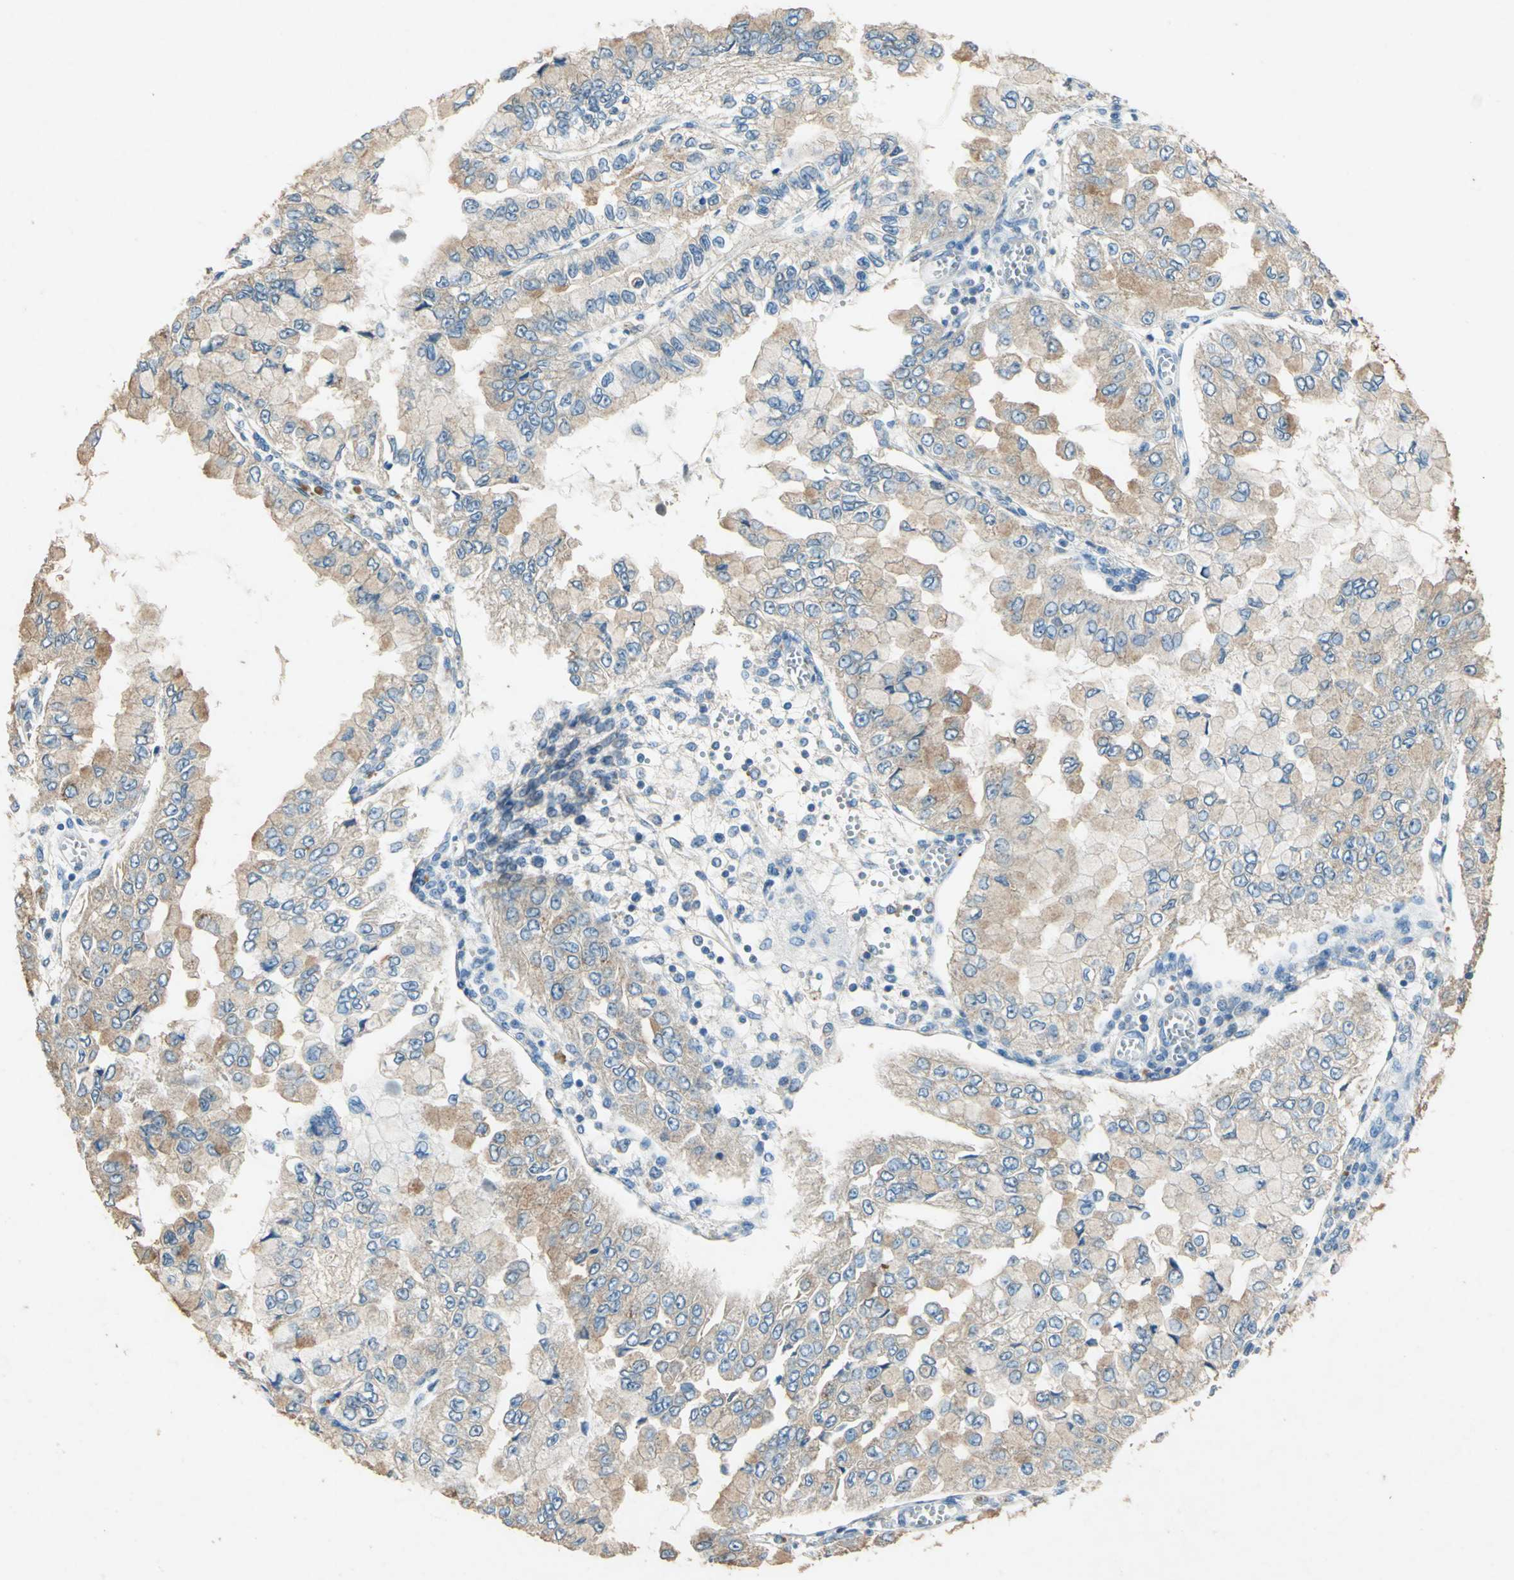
{"staining": {"intensity": "weak", "quantity": ">75%", "location": "cytoplasmic/membranous"}, "tissue": "liver cancer", "cell_type": "Tumor cells", "image_type": "cancer", "snomed": [{"axis": "morphology", "description": "Cholangiocarcinoma"}, {"axis": "topography", "description": "Liver"}], "caption": "Immunohistochemistry (DAB (3,3'-diaminobenzidine)) staining of human liver cancer (cholangiocarcinoma) displays weak cytoplasmic/membranous protein staining in approximately >75% of tumor cells. (DAB = brown stain, brightfield microscopy at high magnification).", "gene": "ADAMTS5", "patient": {"sex": "female", "age": 79}}